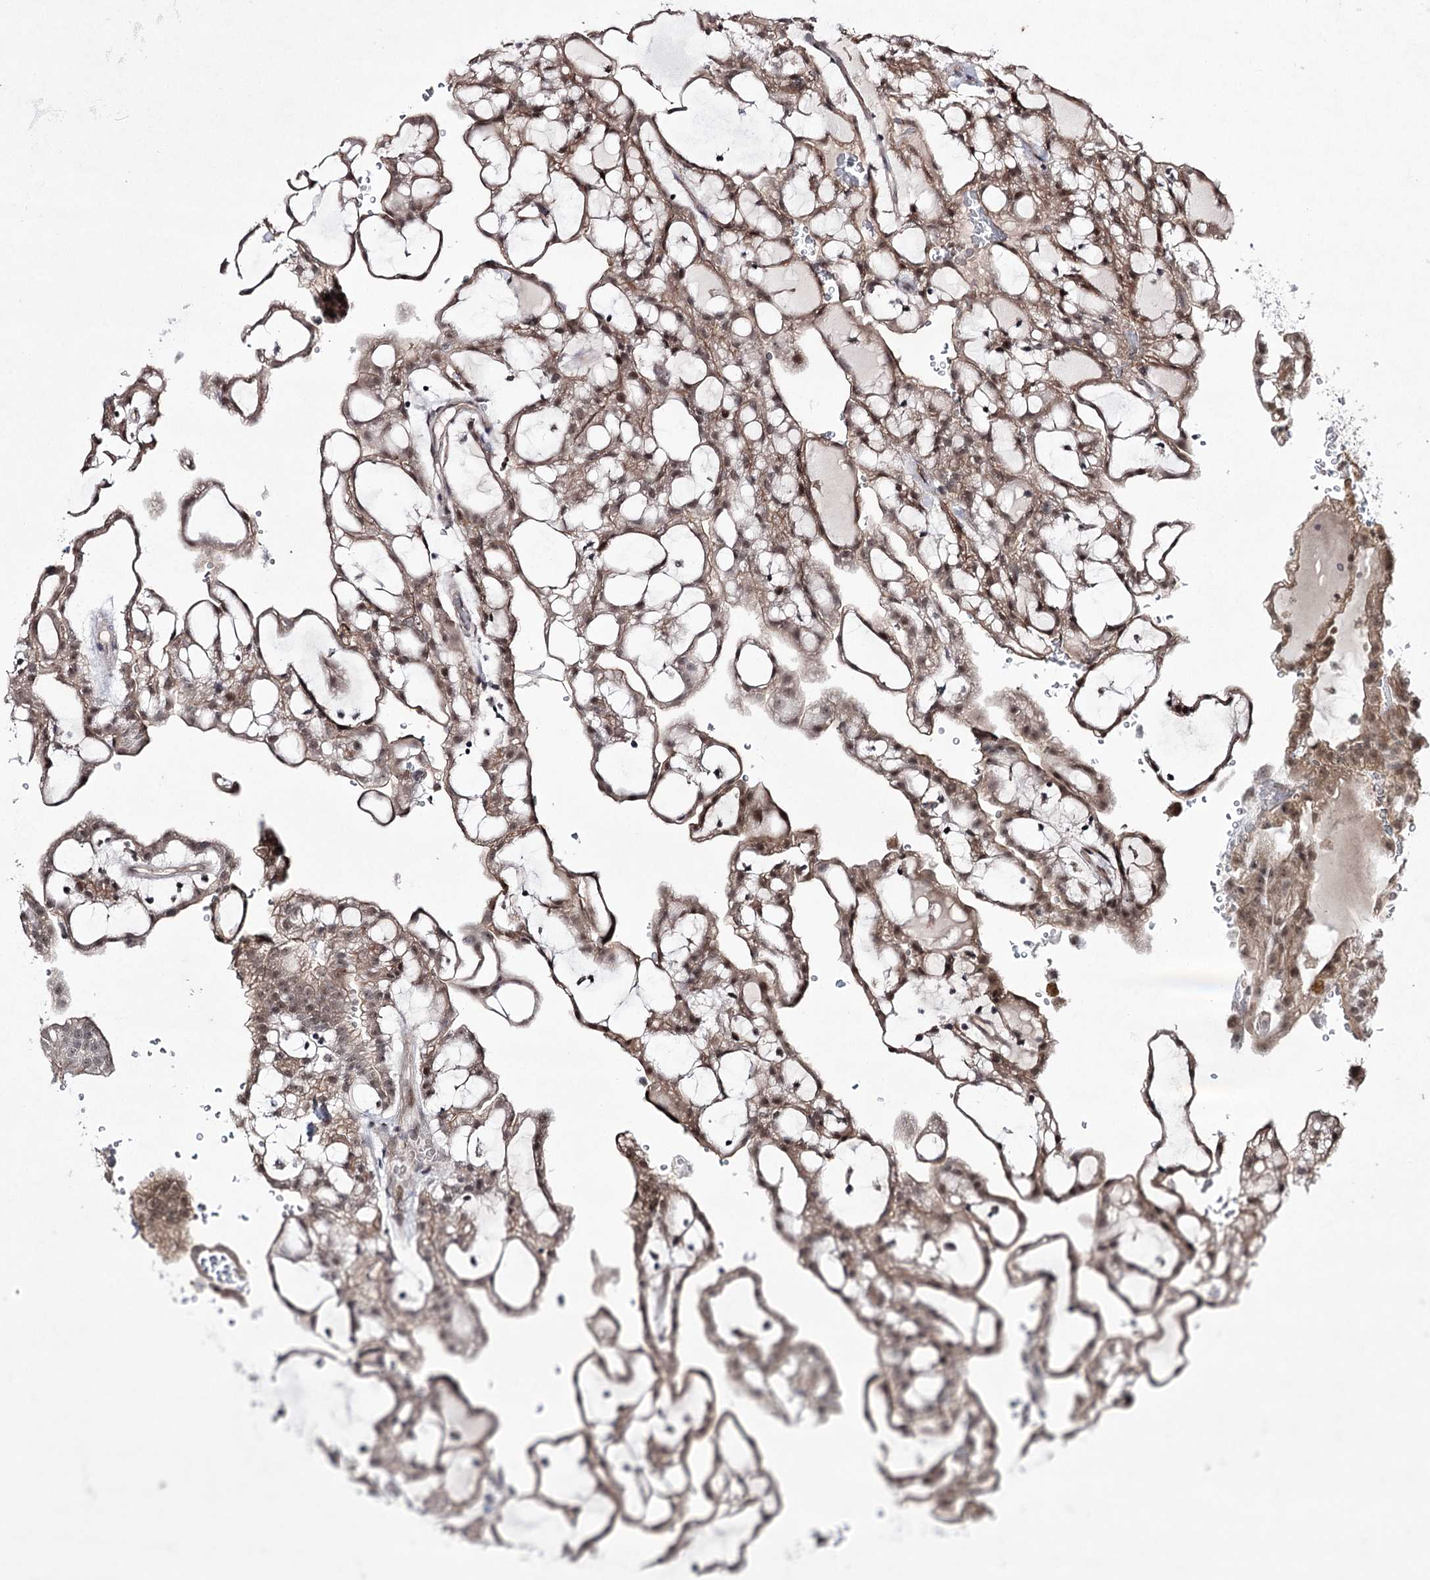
{"staining": {"intensity": "moderate", "quantity": ">75%", "location": "cytoplasmic/membranous,nuclear"}, "tissue": "renal cancer", "cell_type": "Tumor cells", "image_type": "cancer", "snomed": [{"axis": "morphology", "description": "Adenocarcinoma, NOS"}, {"axis": "topography", "description": "Kidney"}], "caption": "IHC (DAB) staining of human adenocarcinoma (renal) exhibits moderate cytoplasmic/membranous and nuclear protein staining in approximately >75% of tumor cells. The staining was performed using DAB (3,3'-diaminobenzidine), with brown indicating positive protein expression. Nuclei are stained blue with hematoxylin.", "gene": "HOXC11", "patient": {"sex": "male", "age": 63}}